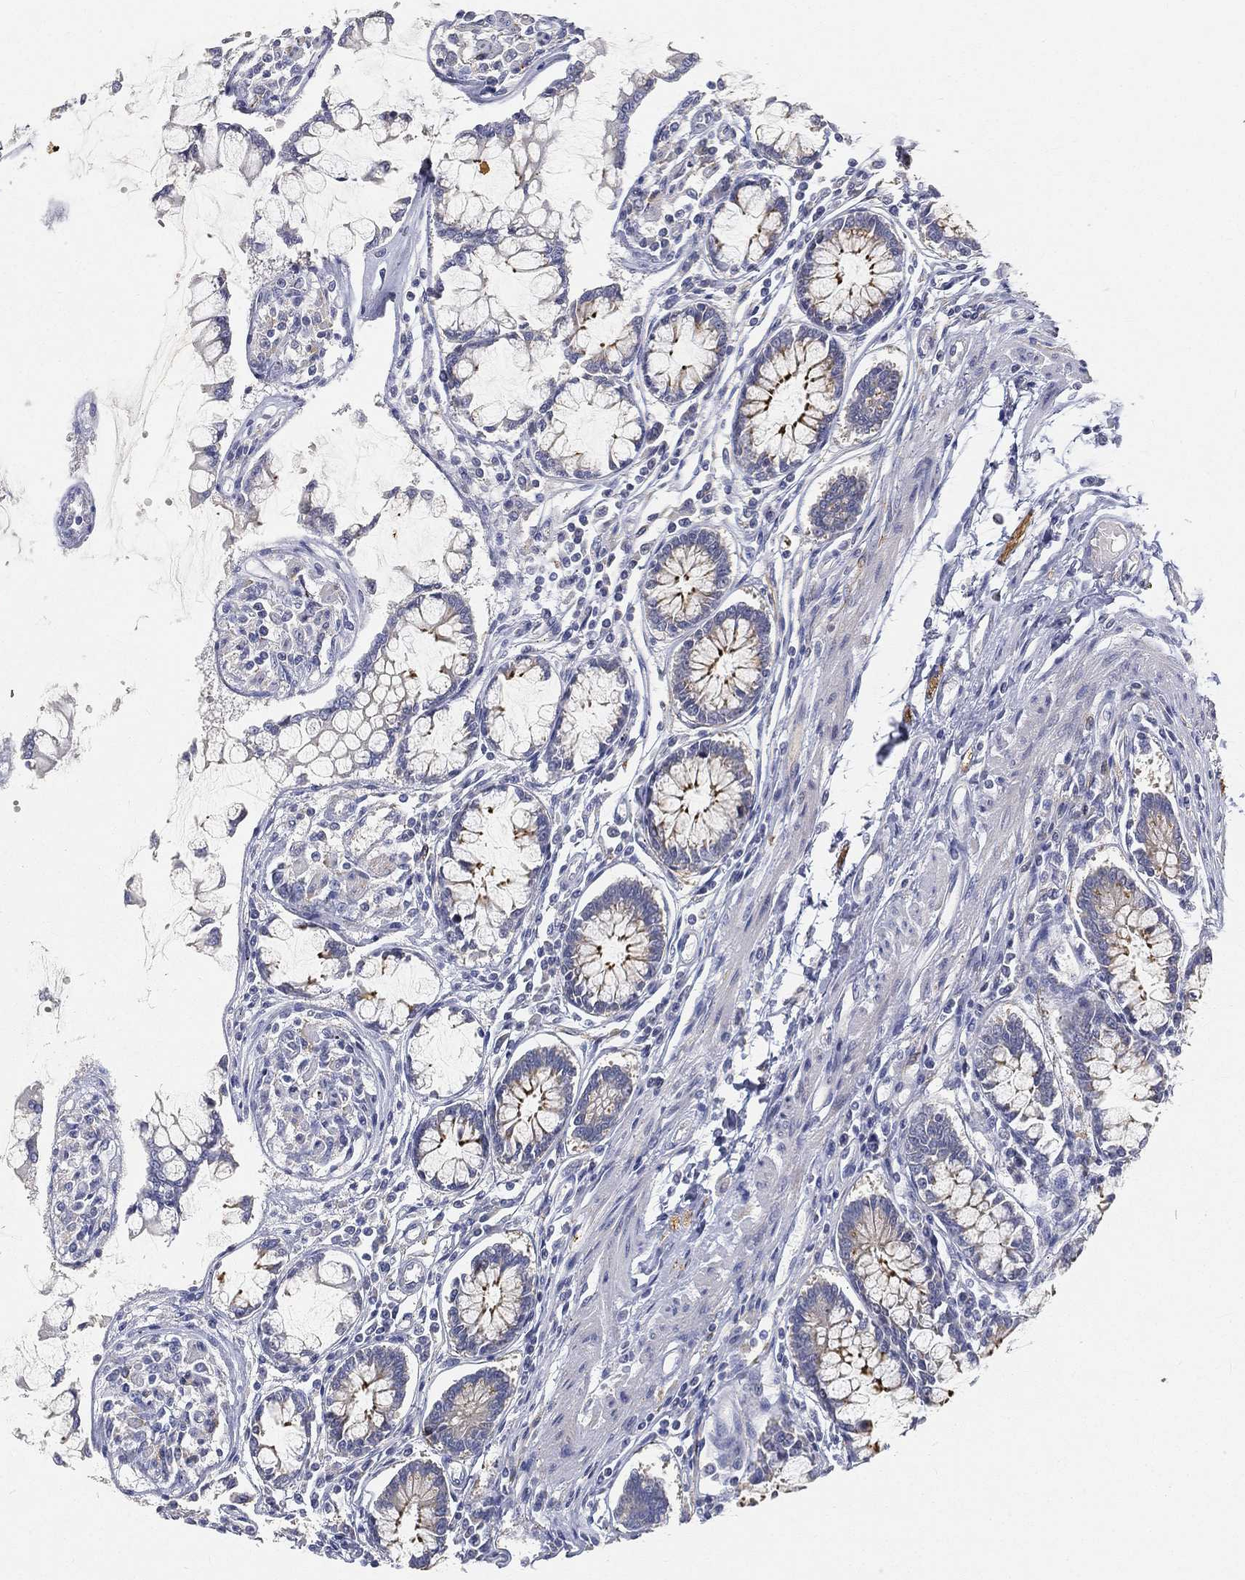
{"staining": {"intensity": "negative", "quantity": "none", "location": "none"}, "tissue": "carcinoid", "cell_type": "Tumor cells", "image_type": "cancer", "snomed": [{"axis": "morphology", "description": "Carcinoid, malignant, NOS"}, {"axis": "topography", "description": "Small intestine"}], "caption": "Carcinoid stained for a protein using immunohistochemistry (IHC) demonstrates no staining tumor cells.", "gene": "TMEM25", "patient": {"sex": "female", "age": 65}}